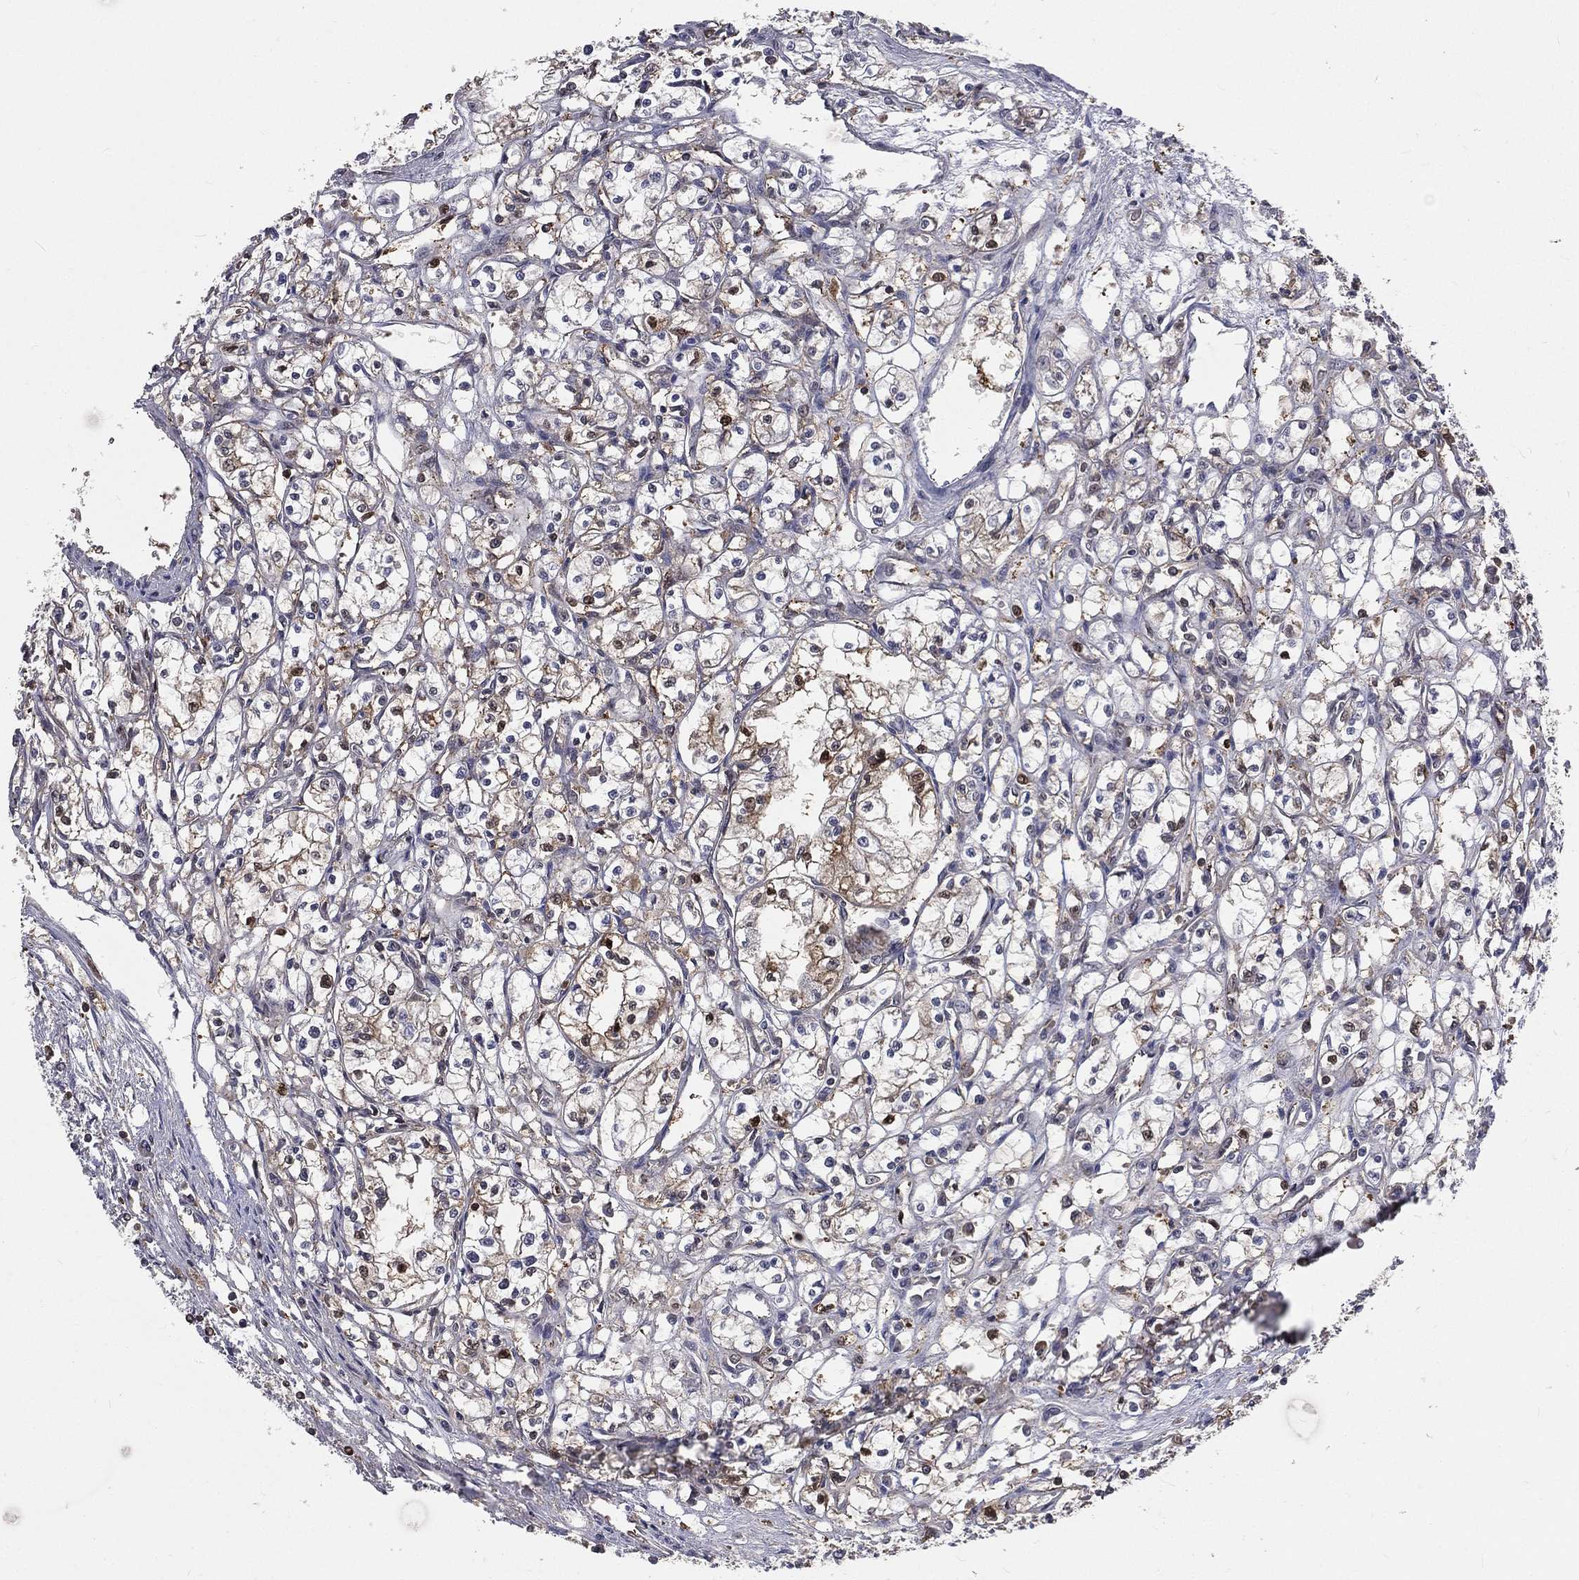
{"staining": {"intensity": "moderate", "quantity": "<25%", "location": "cytoplasmic/membranous"}, "tissue": "renal cancer", "cell_type": "Tumor cells", "image_type": "cancer", "snomed": [{"axis": "morphology", "description": "Adenocarcinoma, NOS"}, {"axis": "topography", "description": "Kidney"}], "caption": "A photomicrograph of adenocarcinoma (renal) stained for a protein shows moderate cytoplasmic/membranous brown staining in tumor cells. (DAB (3,3'-diaminobenzidine) IHC with brightfield microscopy, high magnification).", "gene": "TBC1D2", "patient": {"sex": "male", "age": 56}}